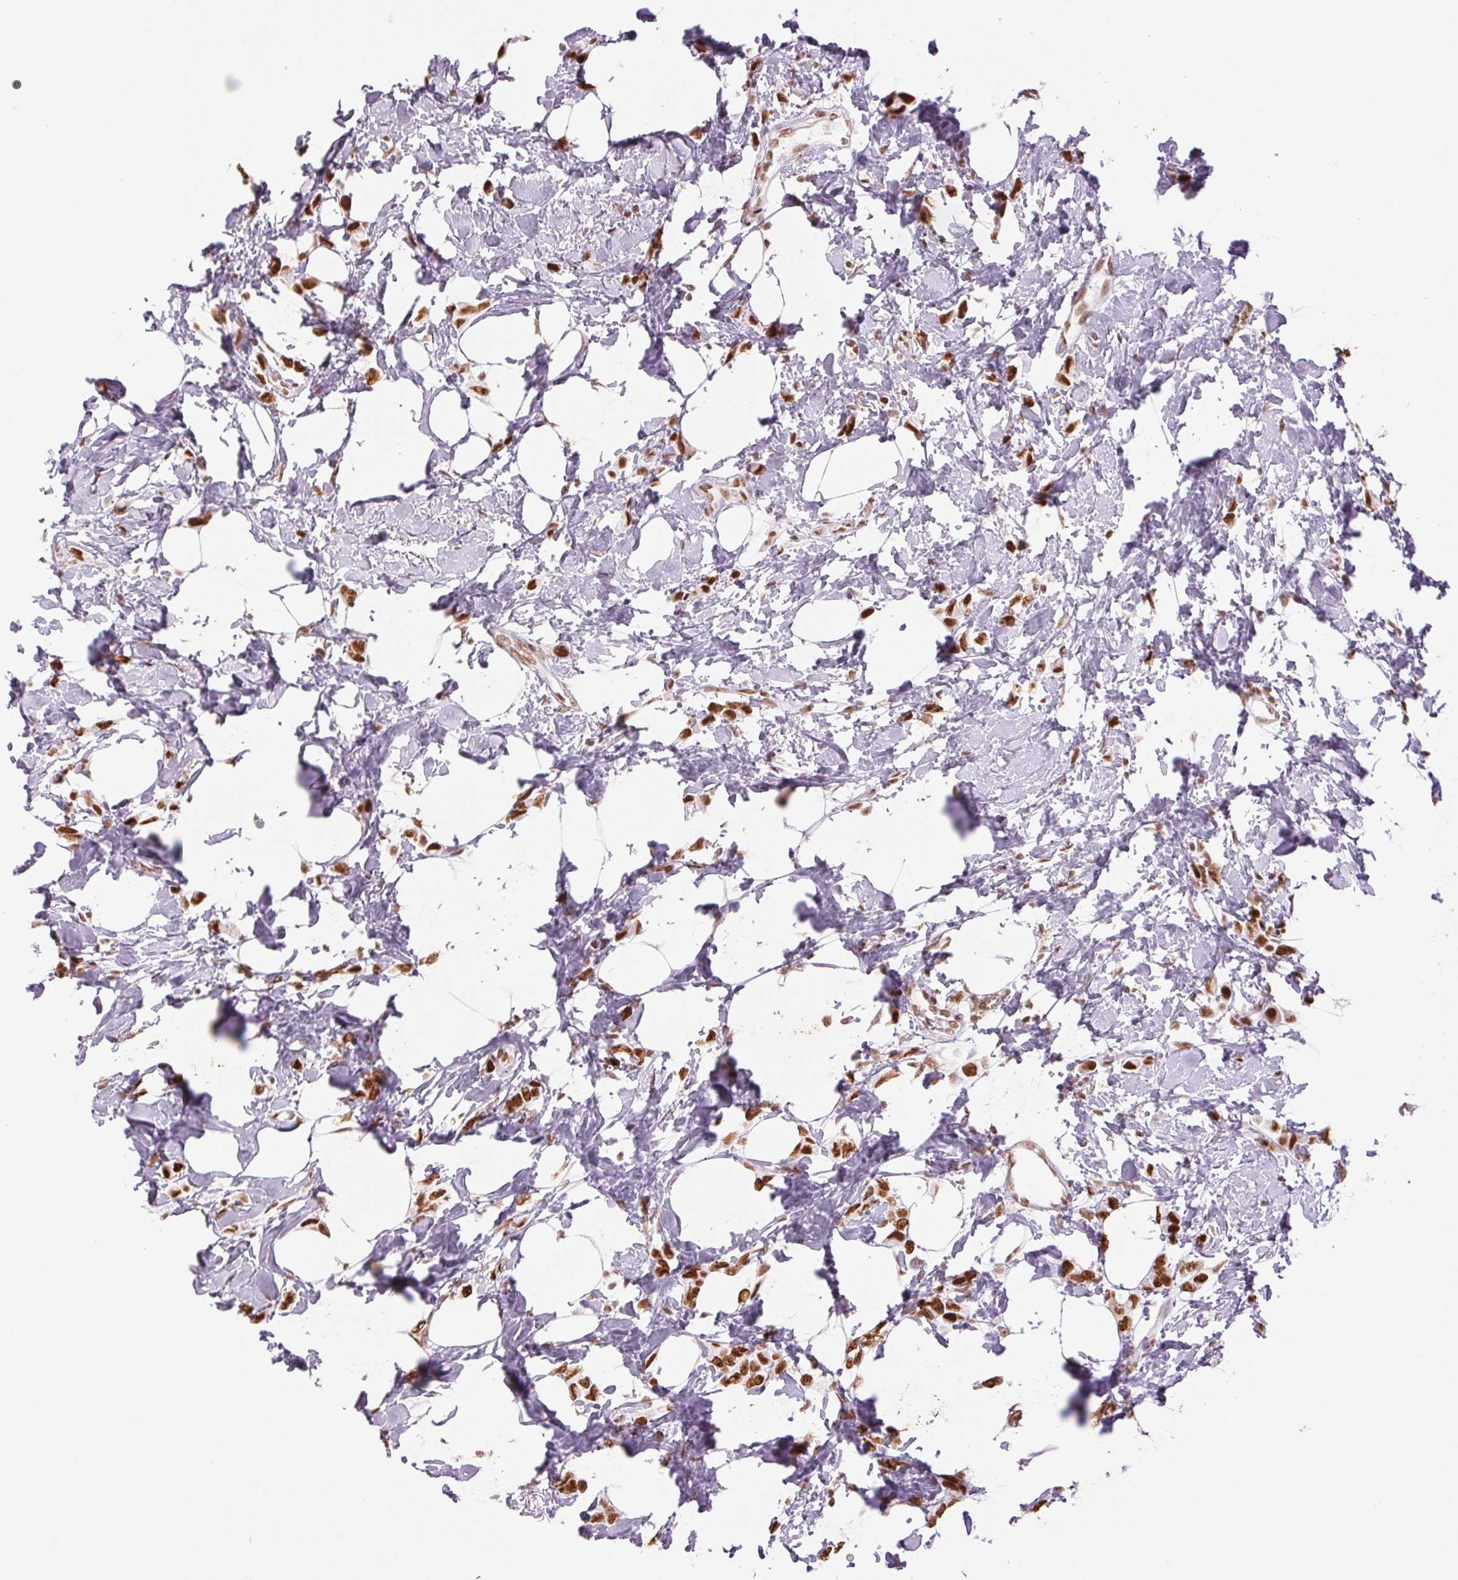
{"staining": {"intensity": "strong", "quantity": ">75%", "location": "nuclear"}, "tissue": "breast cancer", "cell_type": "Tumor cells", "image_type": "cancer", "snomed": [{"axis": "morphology", "description": "Lobular carcinoma"}, {"axis": "topography", "description": "Breast"}], "caption": "This is a histology image of immunohistochemistry staining of breast lobular carcinoma, which shows strong positivity in the nuclear of tumor cells.", "gene": "ZFR2", "patient": {"sex": "female", "age": 66}}